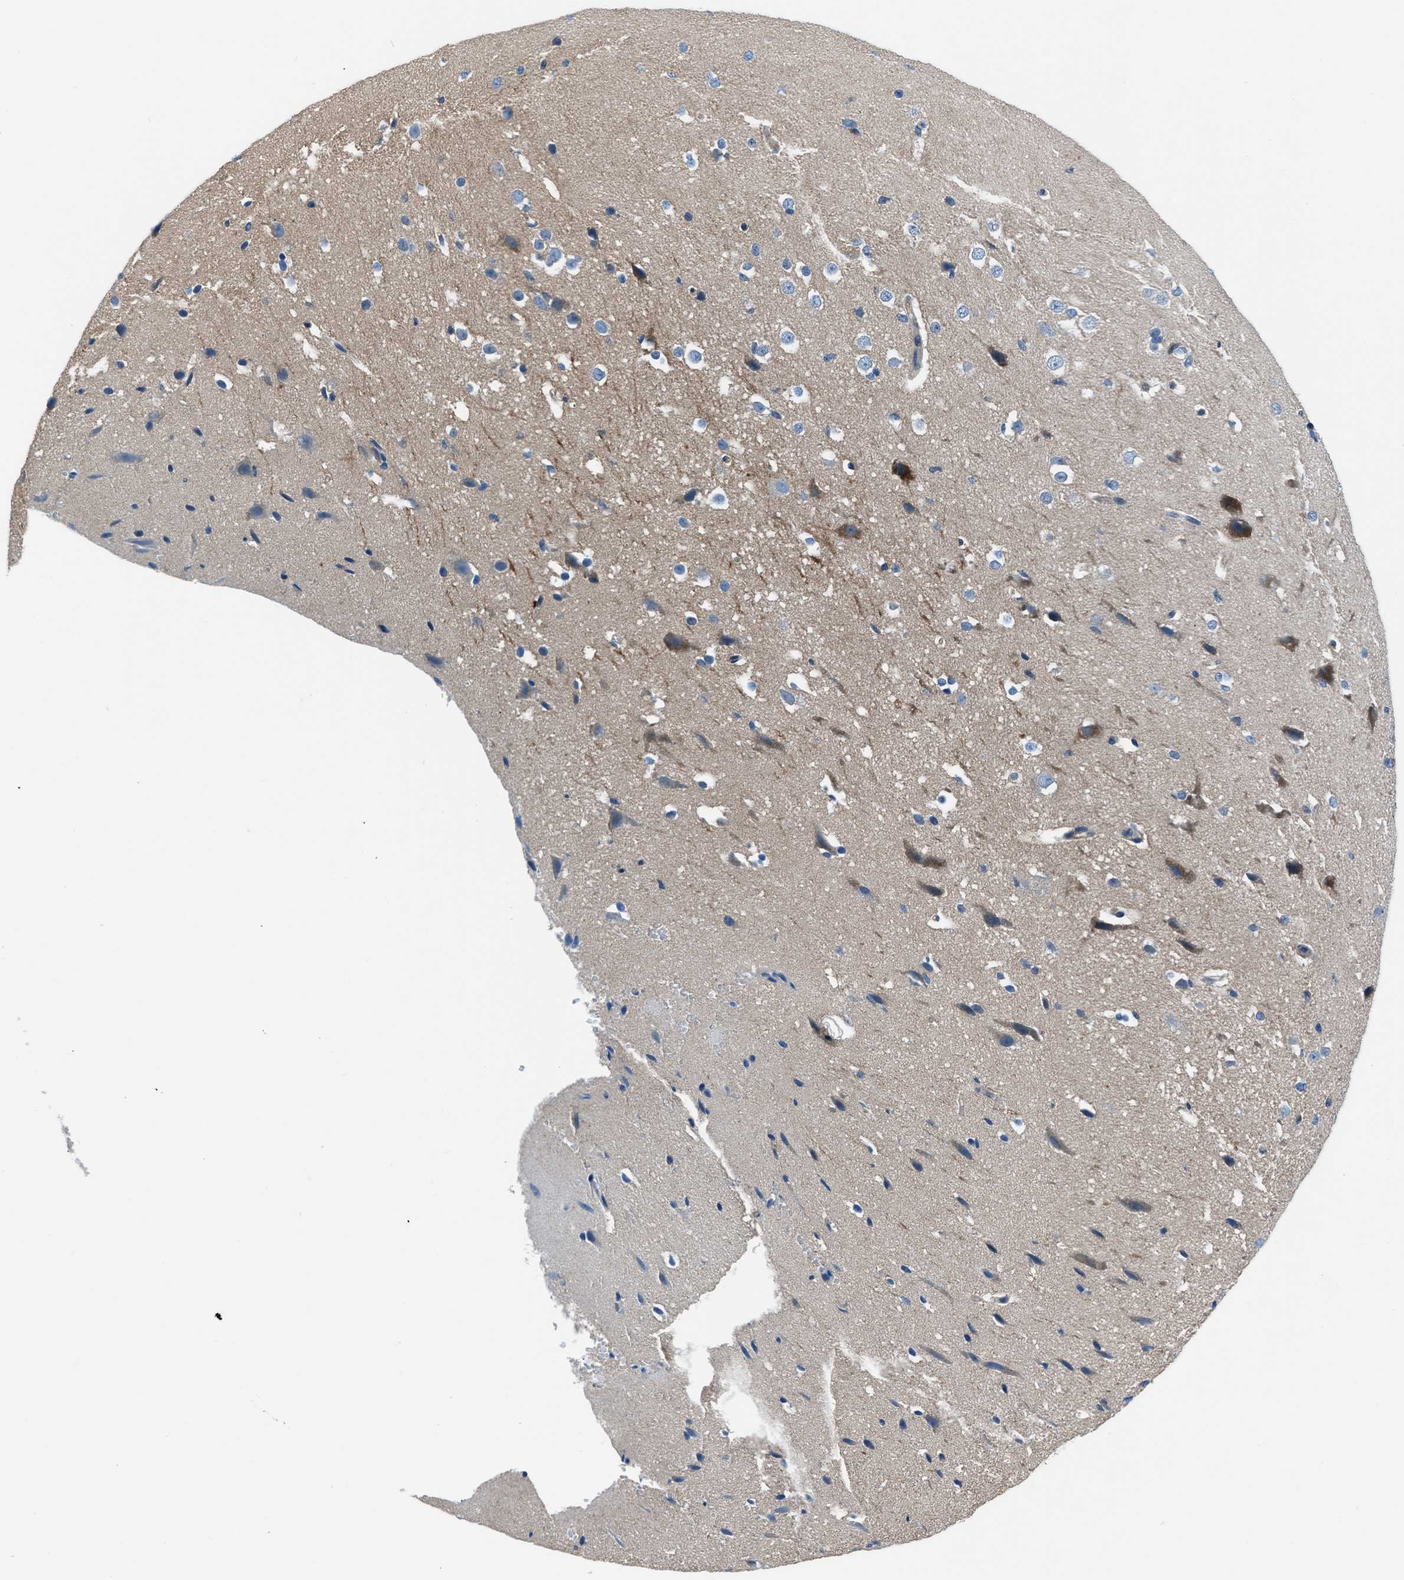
{"staining": {"intensity": "weak", "quantity": "25%-75%", "location": "nuclear"}, "tissue": "cerebral cortex", "cell_type": "Endothelial cells", "image_type": "normal", "snomed": [{"axis": "morphology", "description": "Normal tissue, NOS"}, {"axis": "morphology", "description": "Developmental malformation"}, {"axis": "topography", "description": "Cerebral cortex"}], "caption": "Protein staining of unremarkable cerebral cortex demonstrates weak nuclear expression in about 25%-75% of endothelial cells. (Stains: DAB in brown, nuclei in blue, Microscopy: brightfield microscopy at high magnification).", "gene": "SLC38A6", "patient": {"sex": "female", "age": 30}}